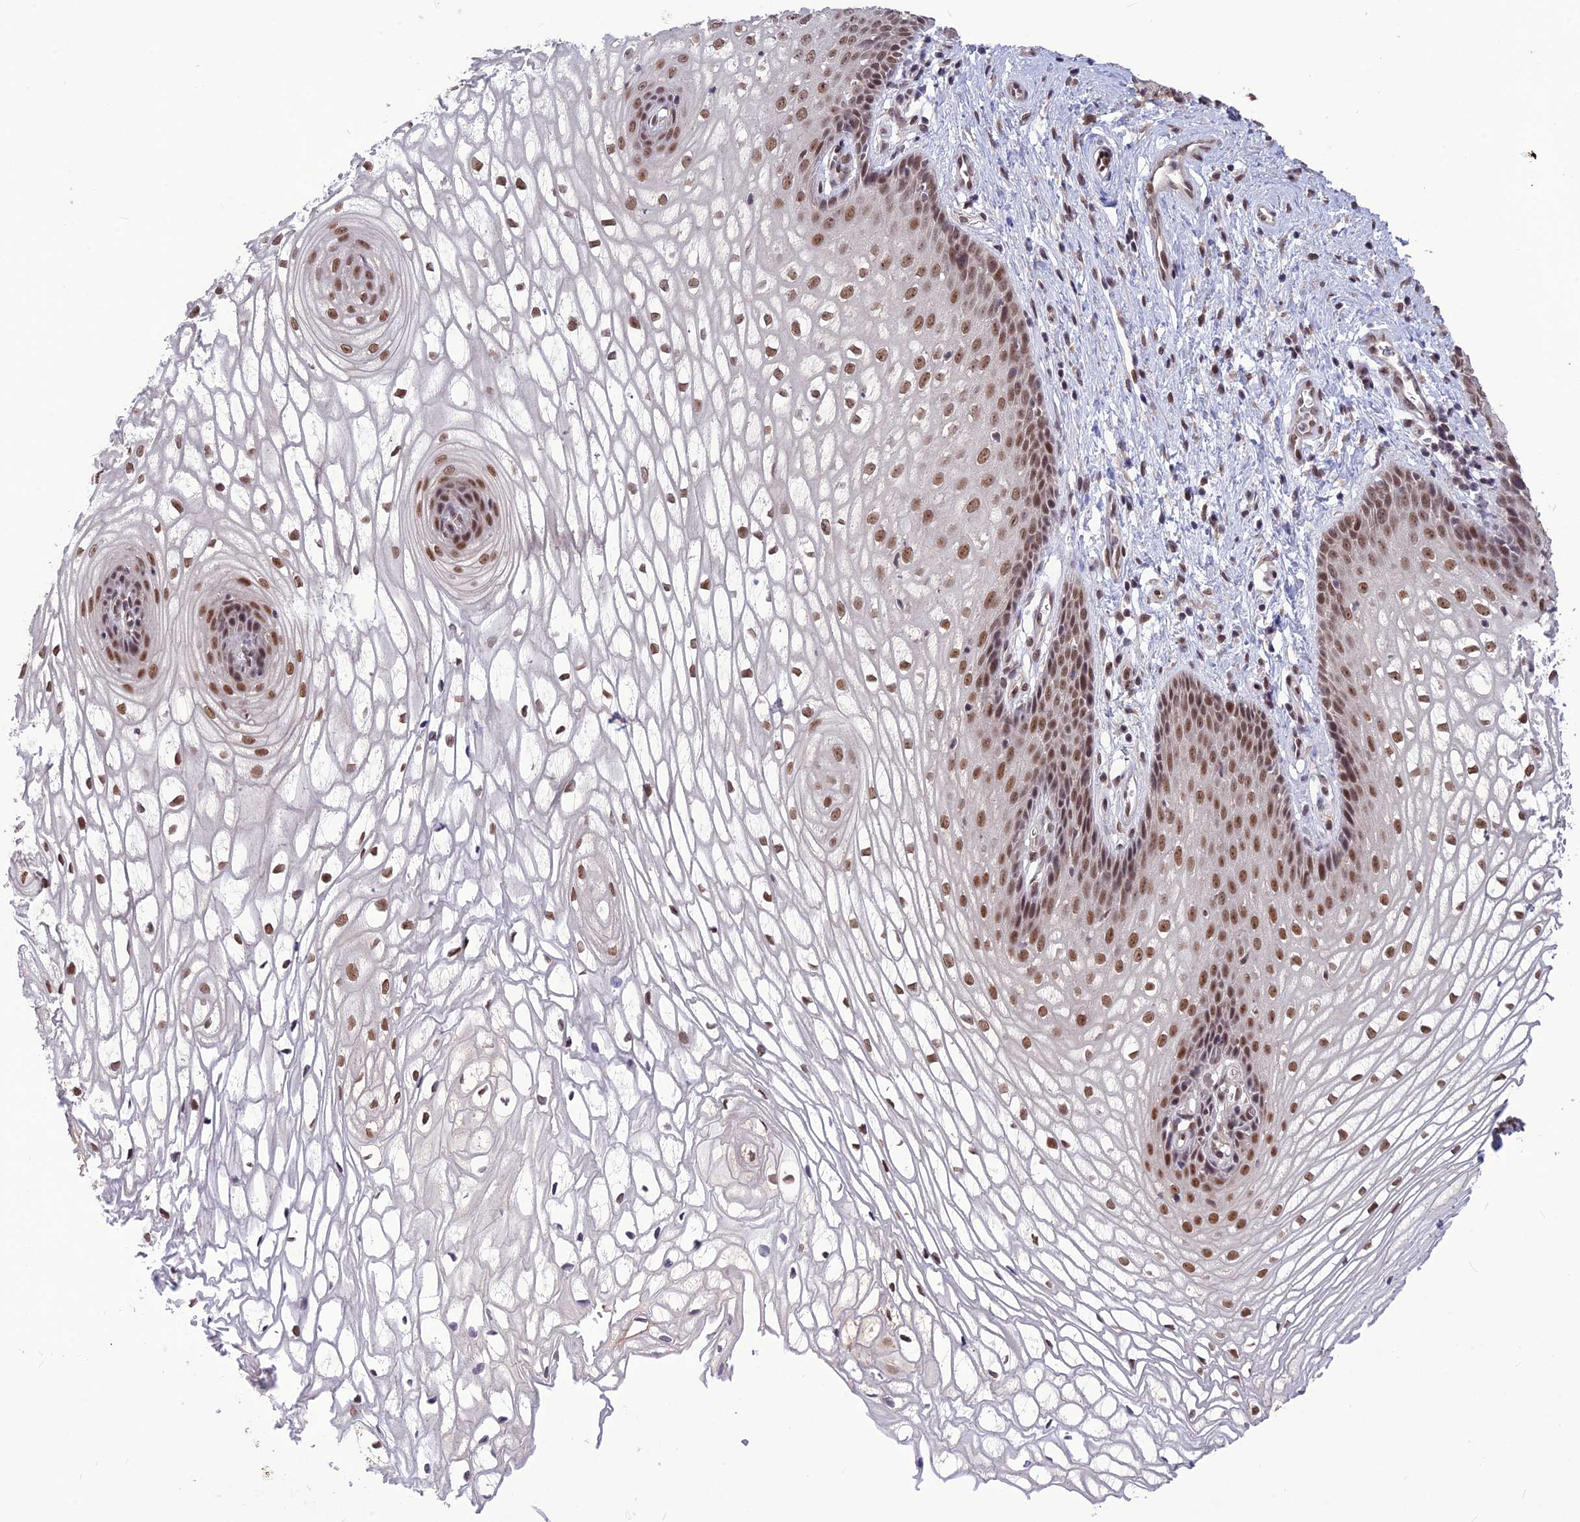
{"staining": {"intensity": "moderate", "quantity": ">75%", "location": "nuclear"}, "tissue": "vagina", "cell_type": "Squamous epithelial cells", "image_type": "normal", "snomed": [{"axis": "morphology", "description": "Normal tissue, NOS"}, {"axis": "topography", "description": "Vagina"}], "caption": "A brown stain labels moderate nuclear staining of a protein in squamous epithelial cells of normal vagina. (DAB IHC, brown staining for protein, blue staining for nuclei).", "gene": "DIS3", "patient": {"sex": "female", "age": 34}}